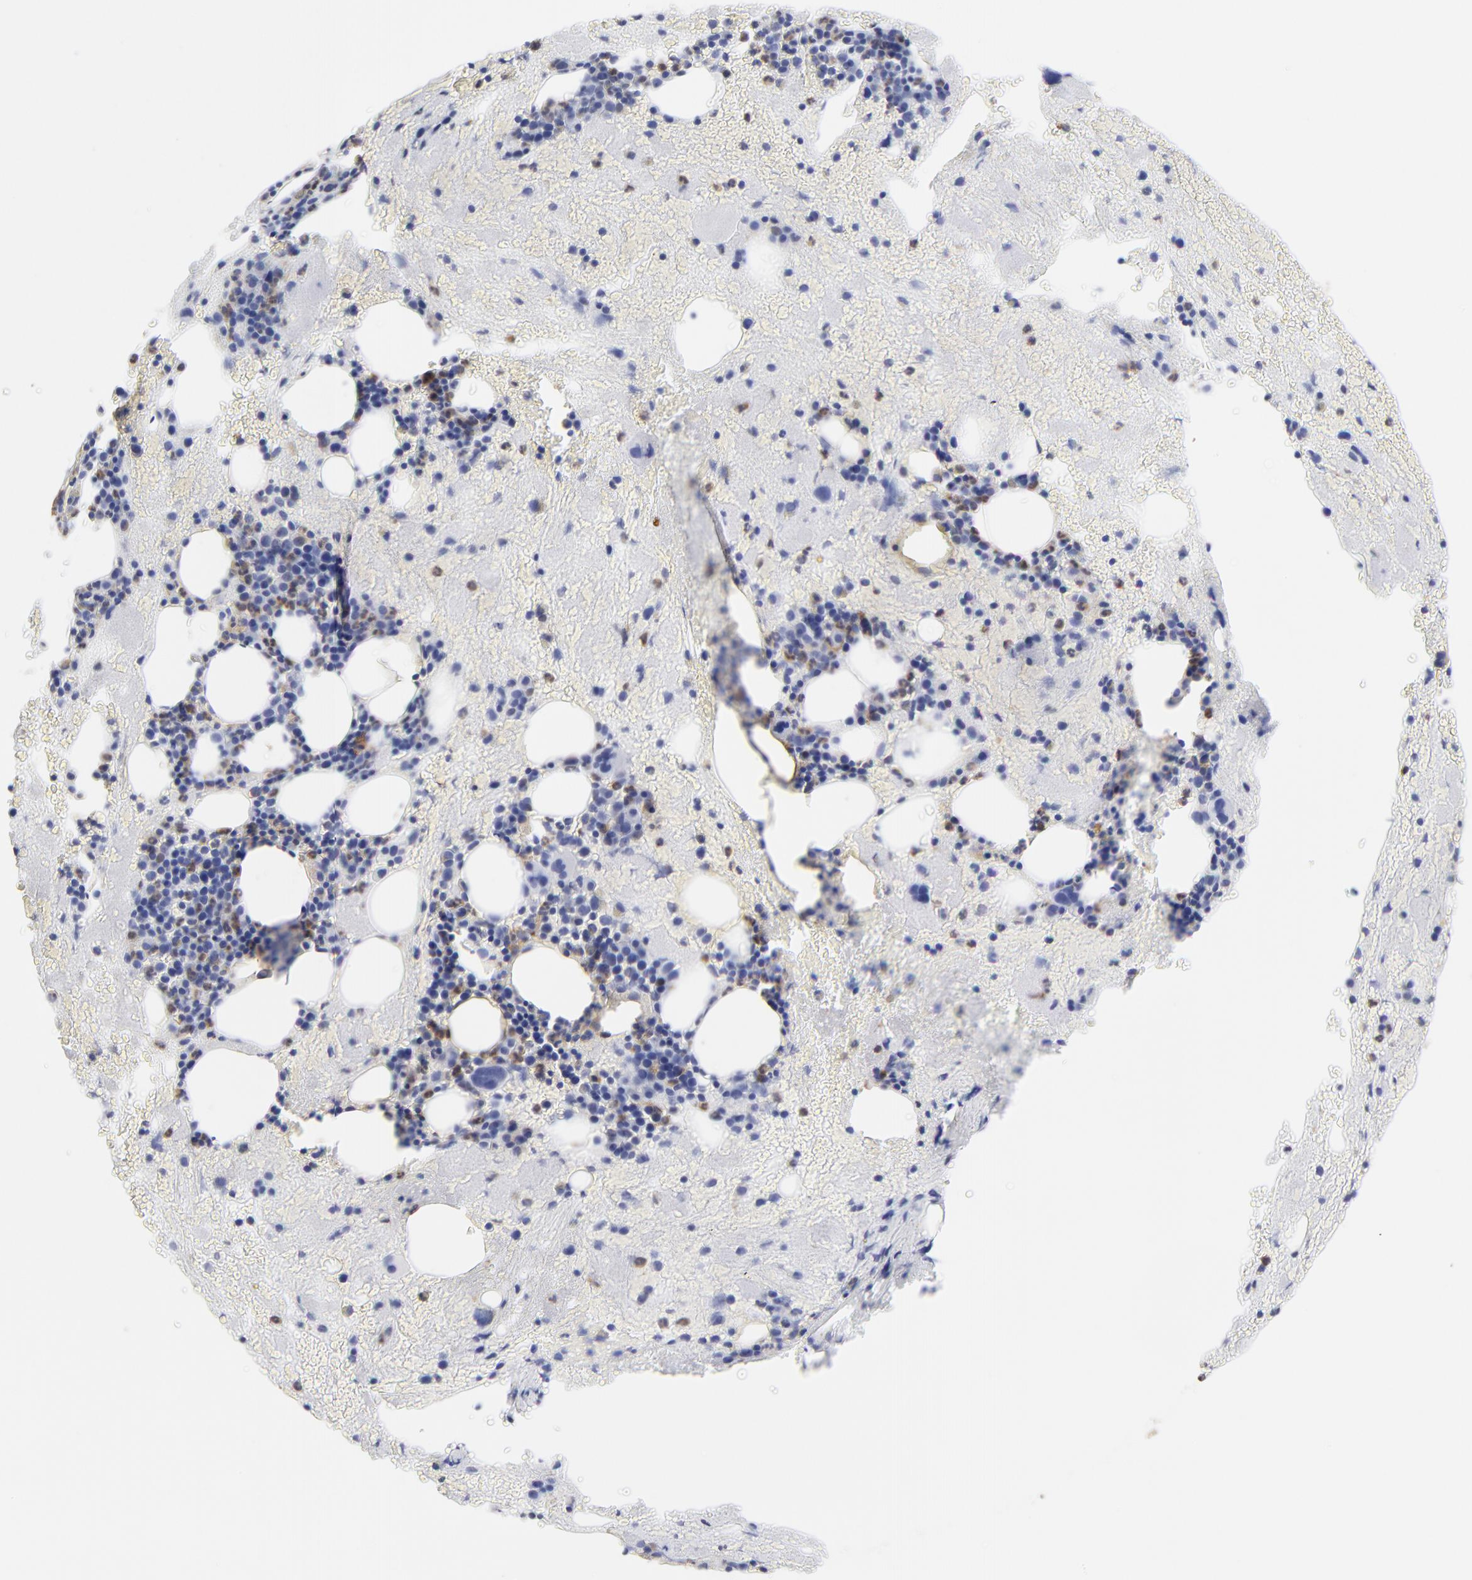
{"staining": {"intensity": "moderate", "quantity": "<25%", "location": "cytoplasmic/membranous,nuclear"}, "tissue": "bone marrow", "cell_type": "Hematopoietic cells", "image_type": "normal", "snomed": [{"axis": "morphology", "description": "Normal tissue, NOS"}, {"axis": "topography", "description": "Bone marrow"}], "caption": "A low amount of moderate cytoplasmic/membranous,nuclear expression is present in approximately <25% of hematopoietic cells in benign bone marrow. (DAB IHC, brown staining for protein, blue staining for nuclei).", "gene": "SMARCA1", "patient": {"sex": "male", "age": 76}}